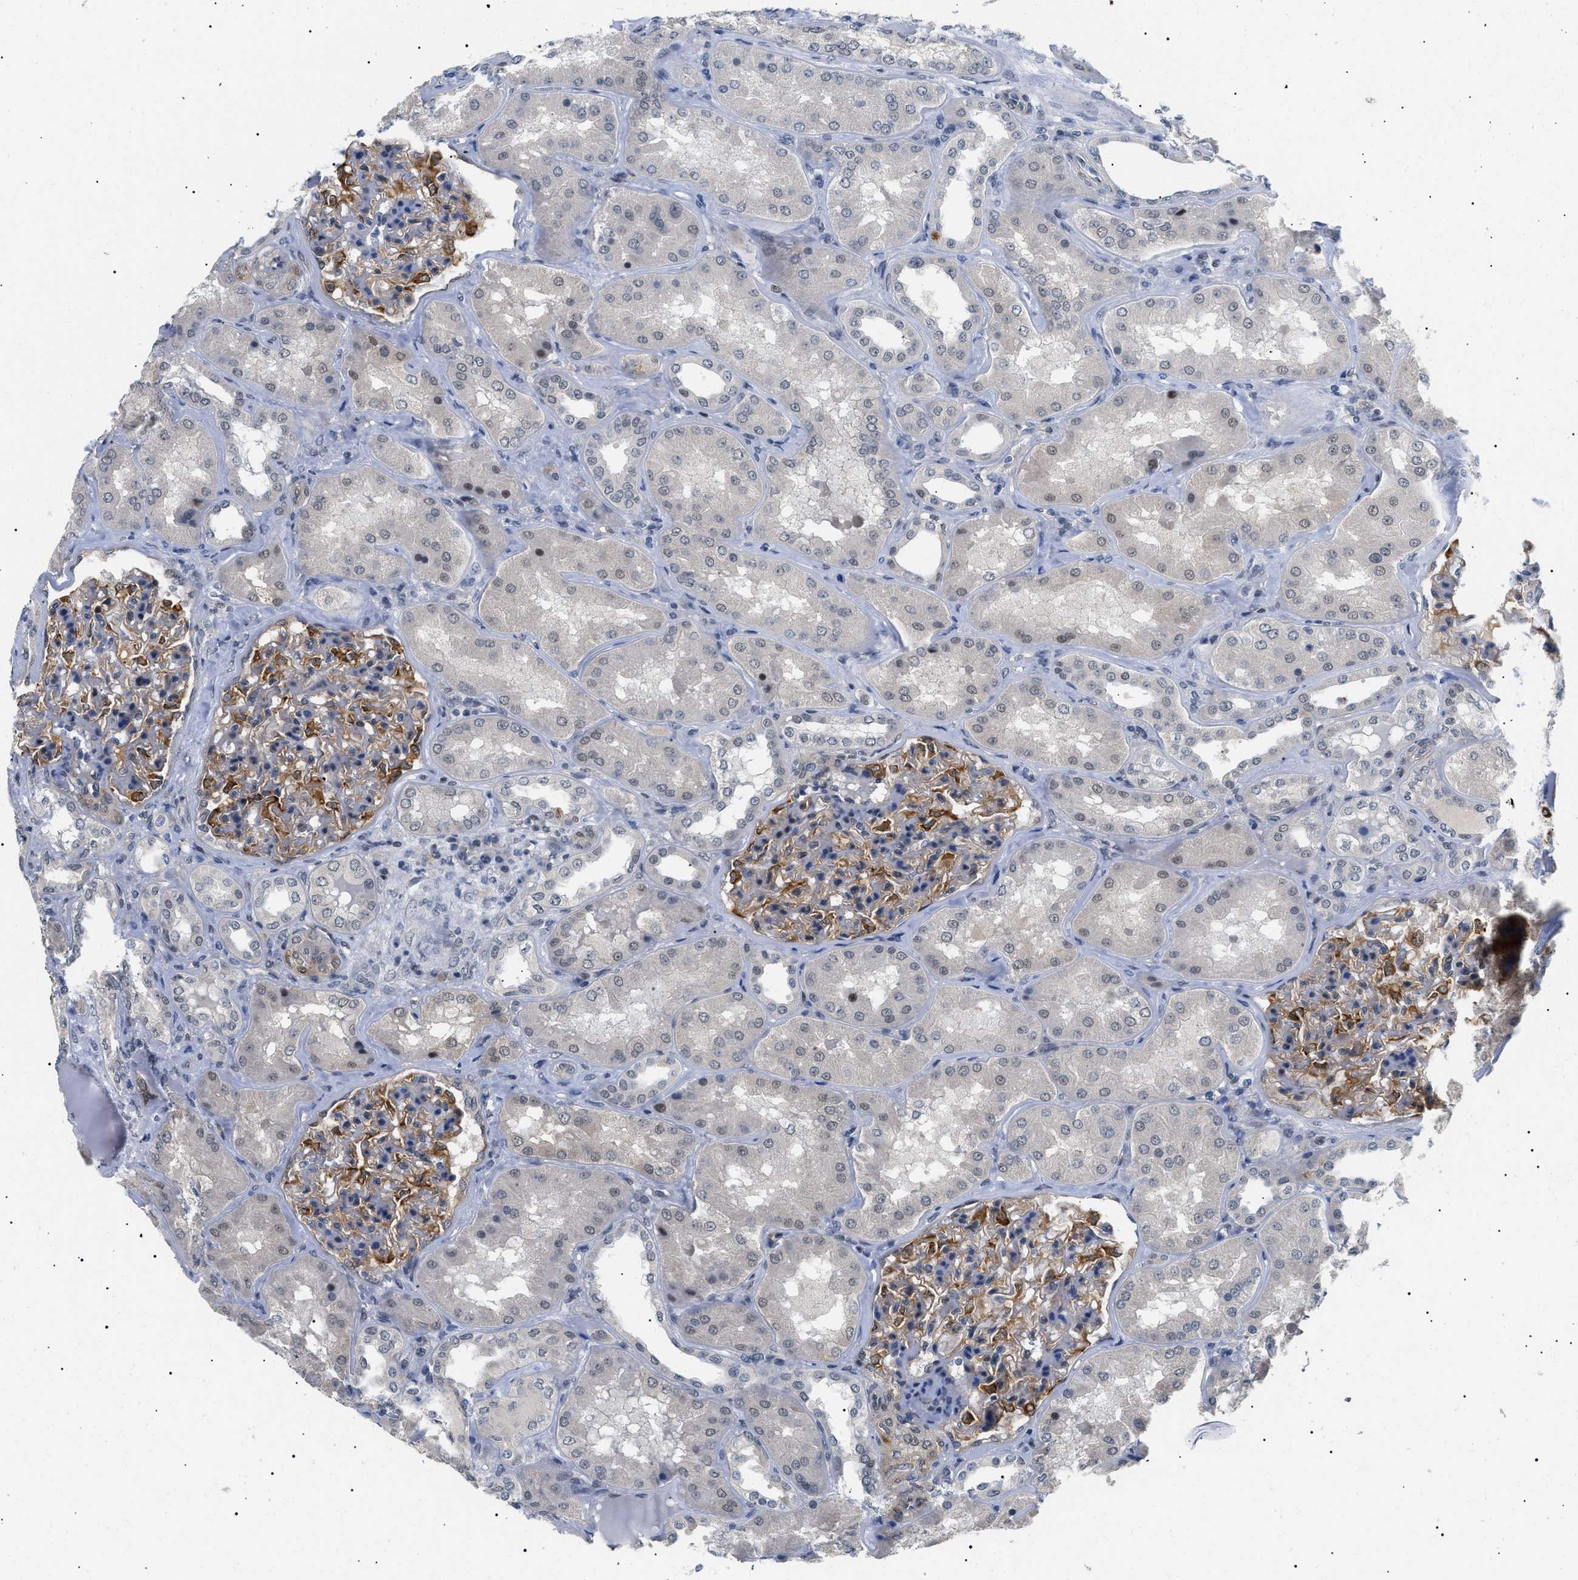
{"staining": {"intensity": "moderate", "quantity": "25%-75%", "location": "cytoplasmic/membranous,nuclear"}, "tissue": "kidney", "cell_type": "Cells in glomeruli", "image_type": "normal", "snomed": [{"axis": "morphology", "description": "Normal tissue, NOS"}, {"axis": "topography", "description": "Kidney"}], "caption": "Immunohistochemical staining of normal human kidney shows moderate cytoplasmic/membranous,nuclear protein expression in approximately 25%-75% of cells in glomeruli.", "gene": "GARRE1", "patient": {"sex": "female", "age": 56}}